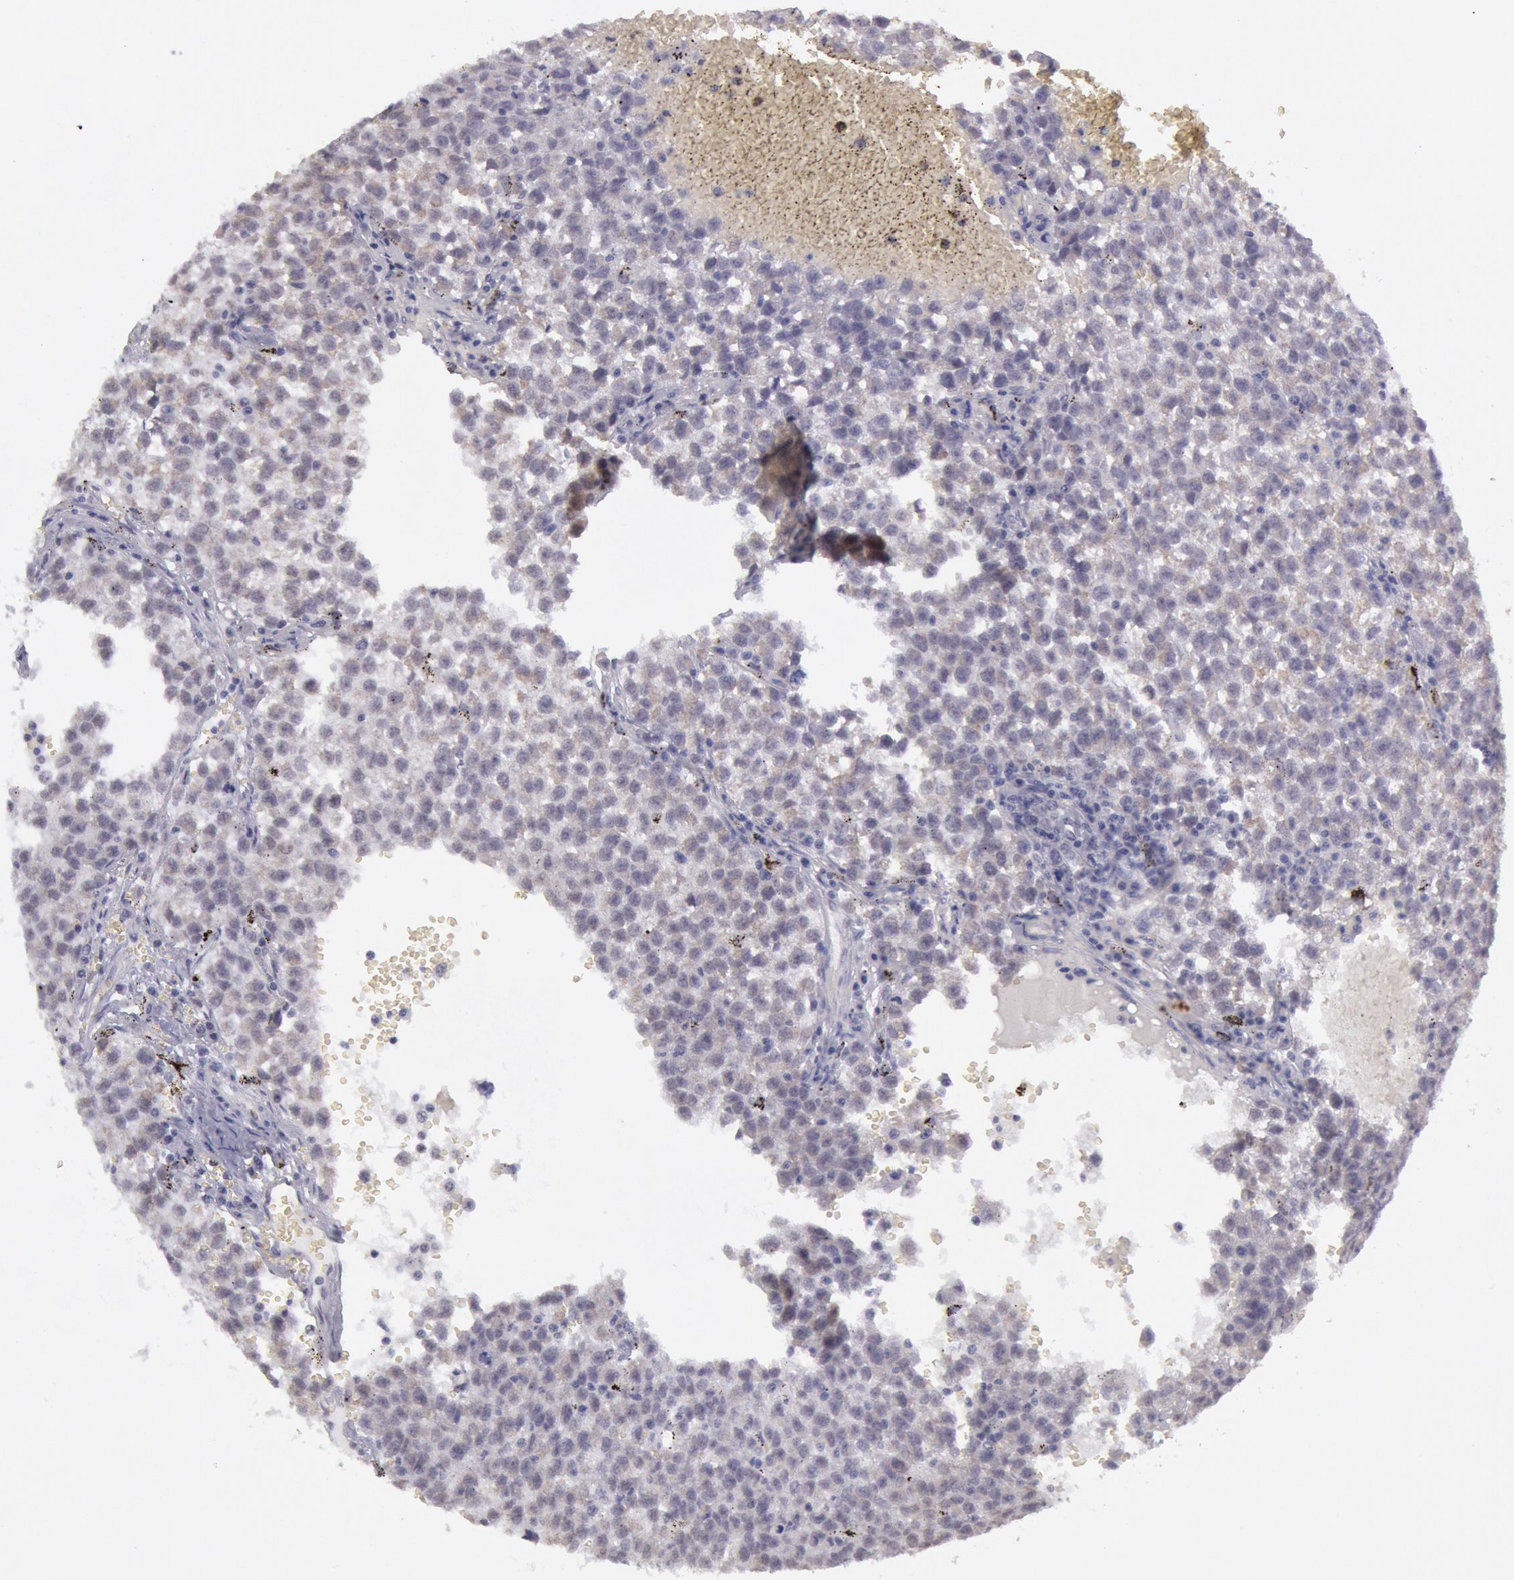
{"staining": {"intensity": "negative", "quantity": "none", "location": "none"}, "tissue": "testis cancer", "cell_type": "Tumor cells", "image_type": "cancer", "snomed": [{"axis": "morphology", "description": "Seminoma, NOS"}, {"axis": "topography", "description": "Testis"}], "caption": "DAB (3,3'-diaminobenzidine) immunohistochemical staining of human testis cancer (seminoma) demonstrates no significant staining in tumor cells.", "gene": "KDM6A", "patient": {"sex": "male", "age": 35}}